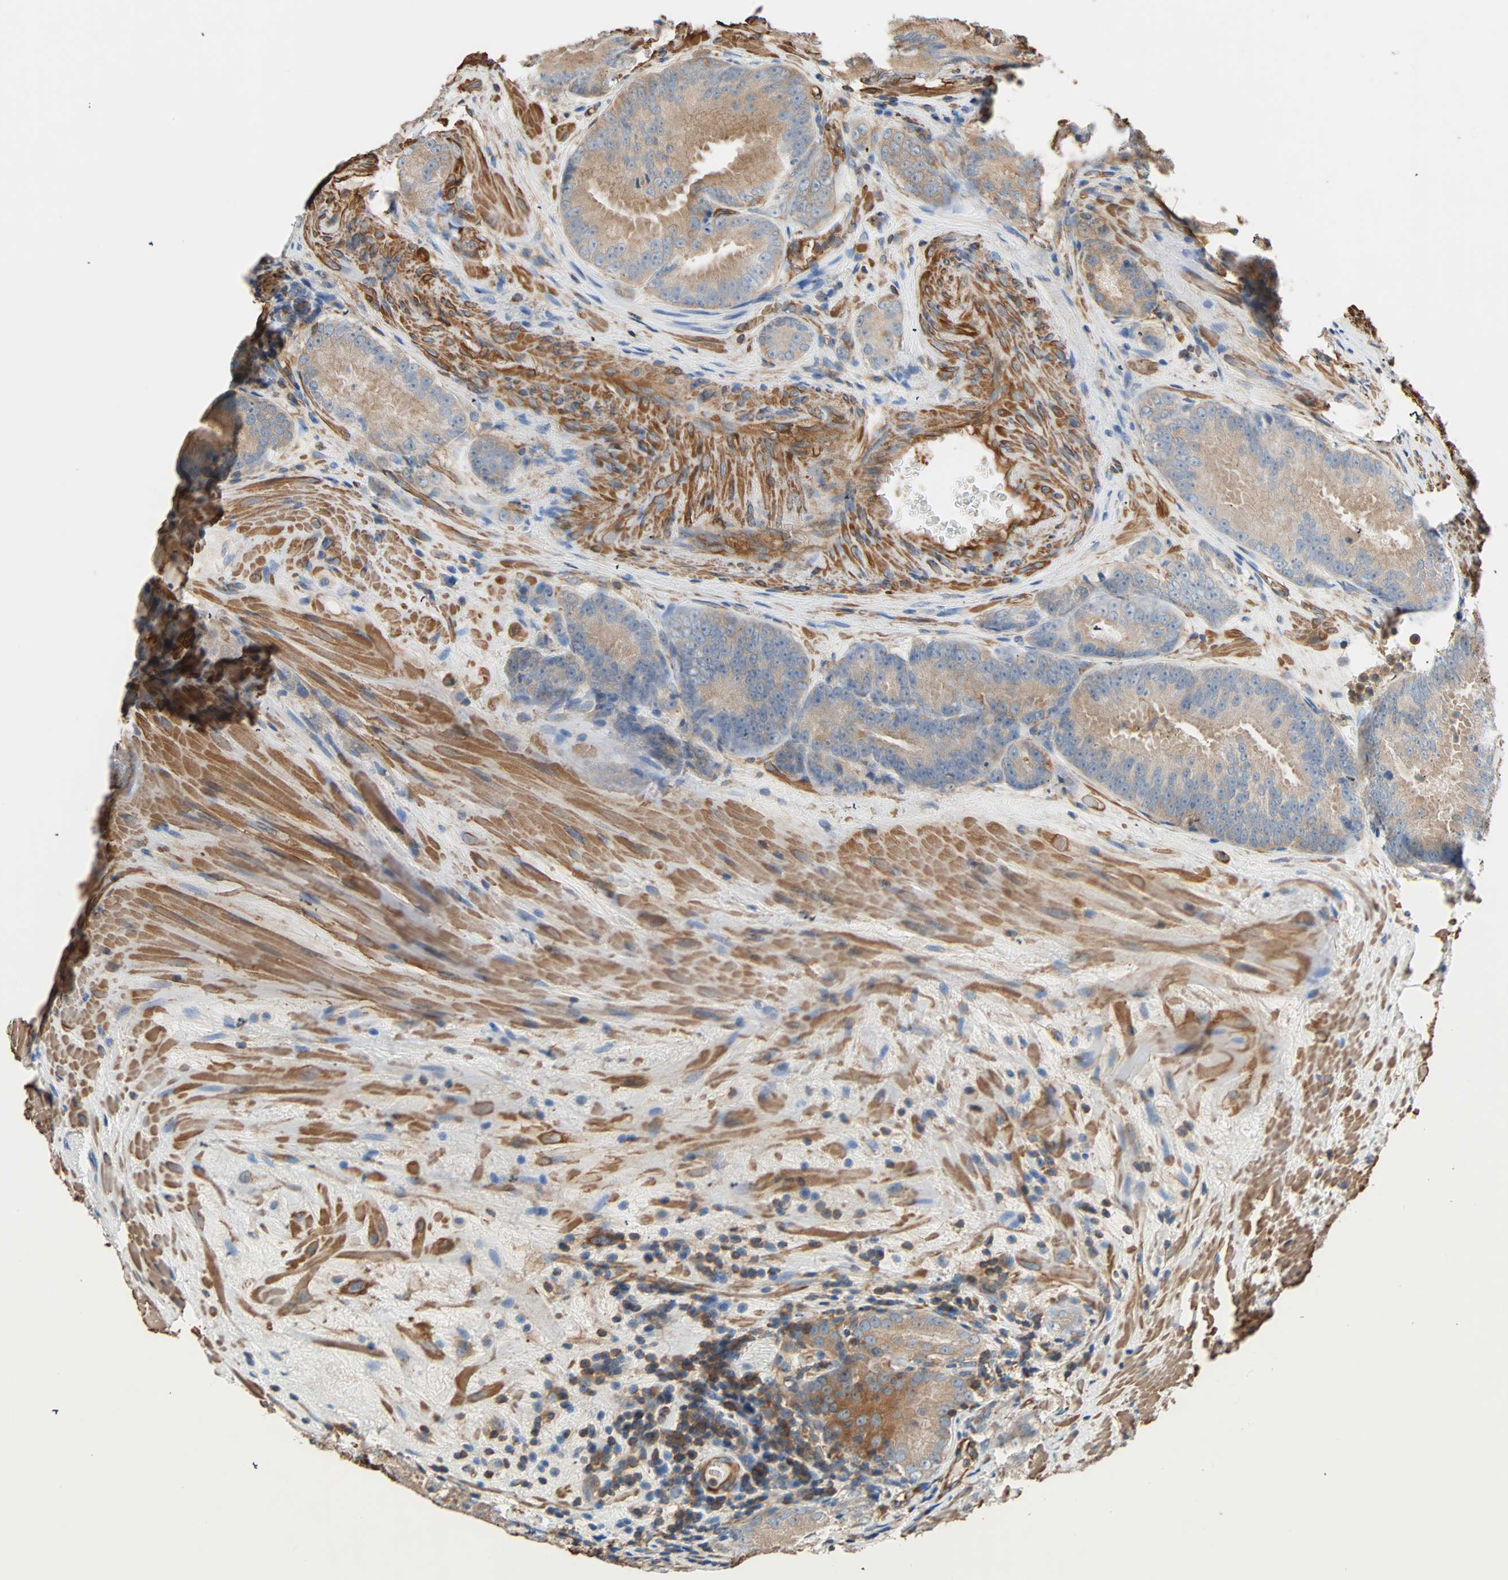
{"staining": {"intensity": "weak", "quantity": ">75%", "location": "cytoplasmic/membranous"}, "tissue": "prostate cancer", "cell_type": "Tumor cells", "image_type": "cancer", "snomed": [{"axis": "morphology", "description": "Adenocarcinoma, High grade"}, {"axis": "topography", "description": "Prostate"}], "caption": "There is low levels of weak cytoplasmic/membranous staining in tumor cells of high-grade adenocarcinoma (prostate), as demonstrated by immunohistochemical staining (brown color).", "gene": "GALNT10", "patient": {"sex": "male", "age": 64}}